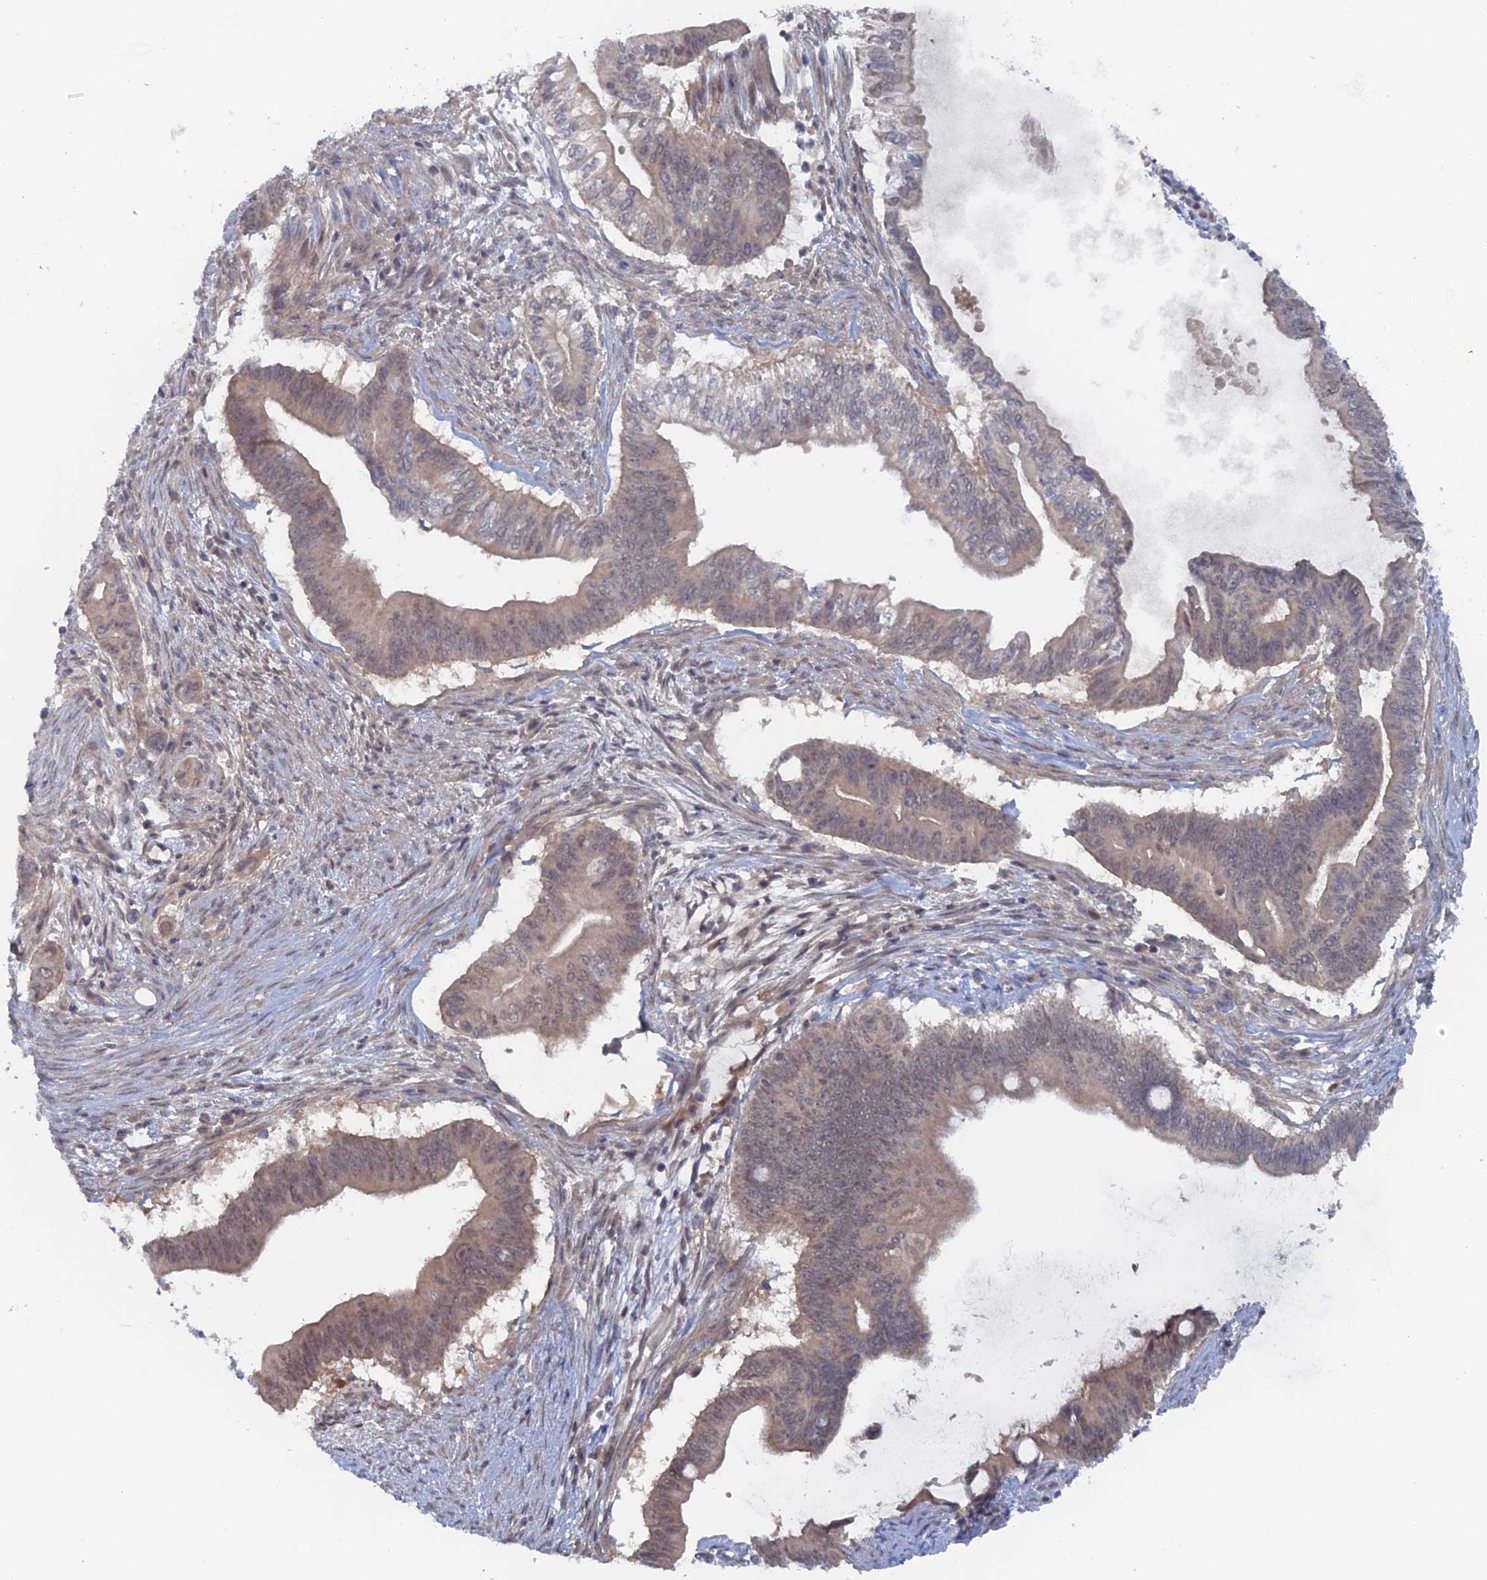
{"staining": {"intensity": "weak", "quantity": "<25%", "location": "nuclear"}, "tissue": "pancreatic cancer", "cell_type": "Tumor cells", "image_type": "cancer", "snomed": [{"axis": "morphology", "description": "Adenocarcinoma, NOS"}, {"axis": "topography", "description": "Pancreas"}], "caption": "The photomicrograph displays no staining of tumor cells in adenocarcinoma (pancreatic).", "gene": "ELOVL6", "patient": {"sex": "male", "age": 68}}